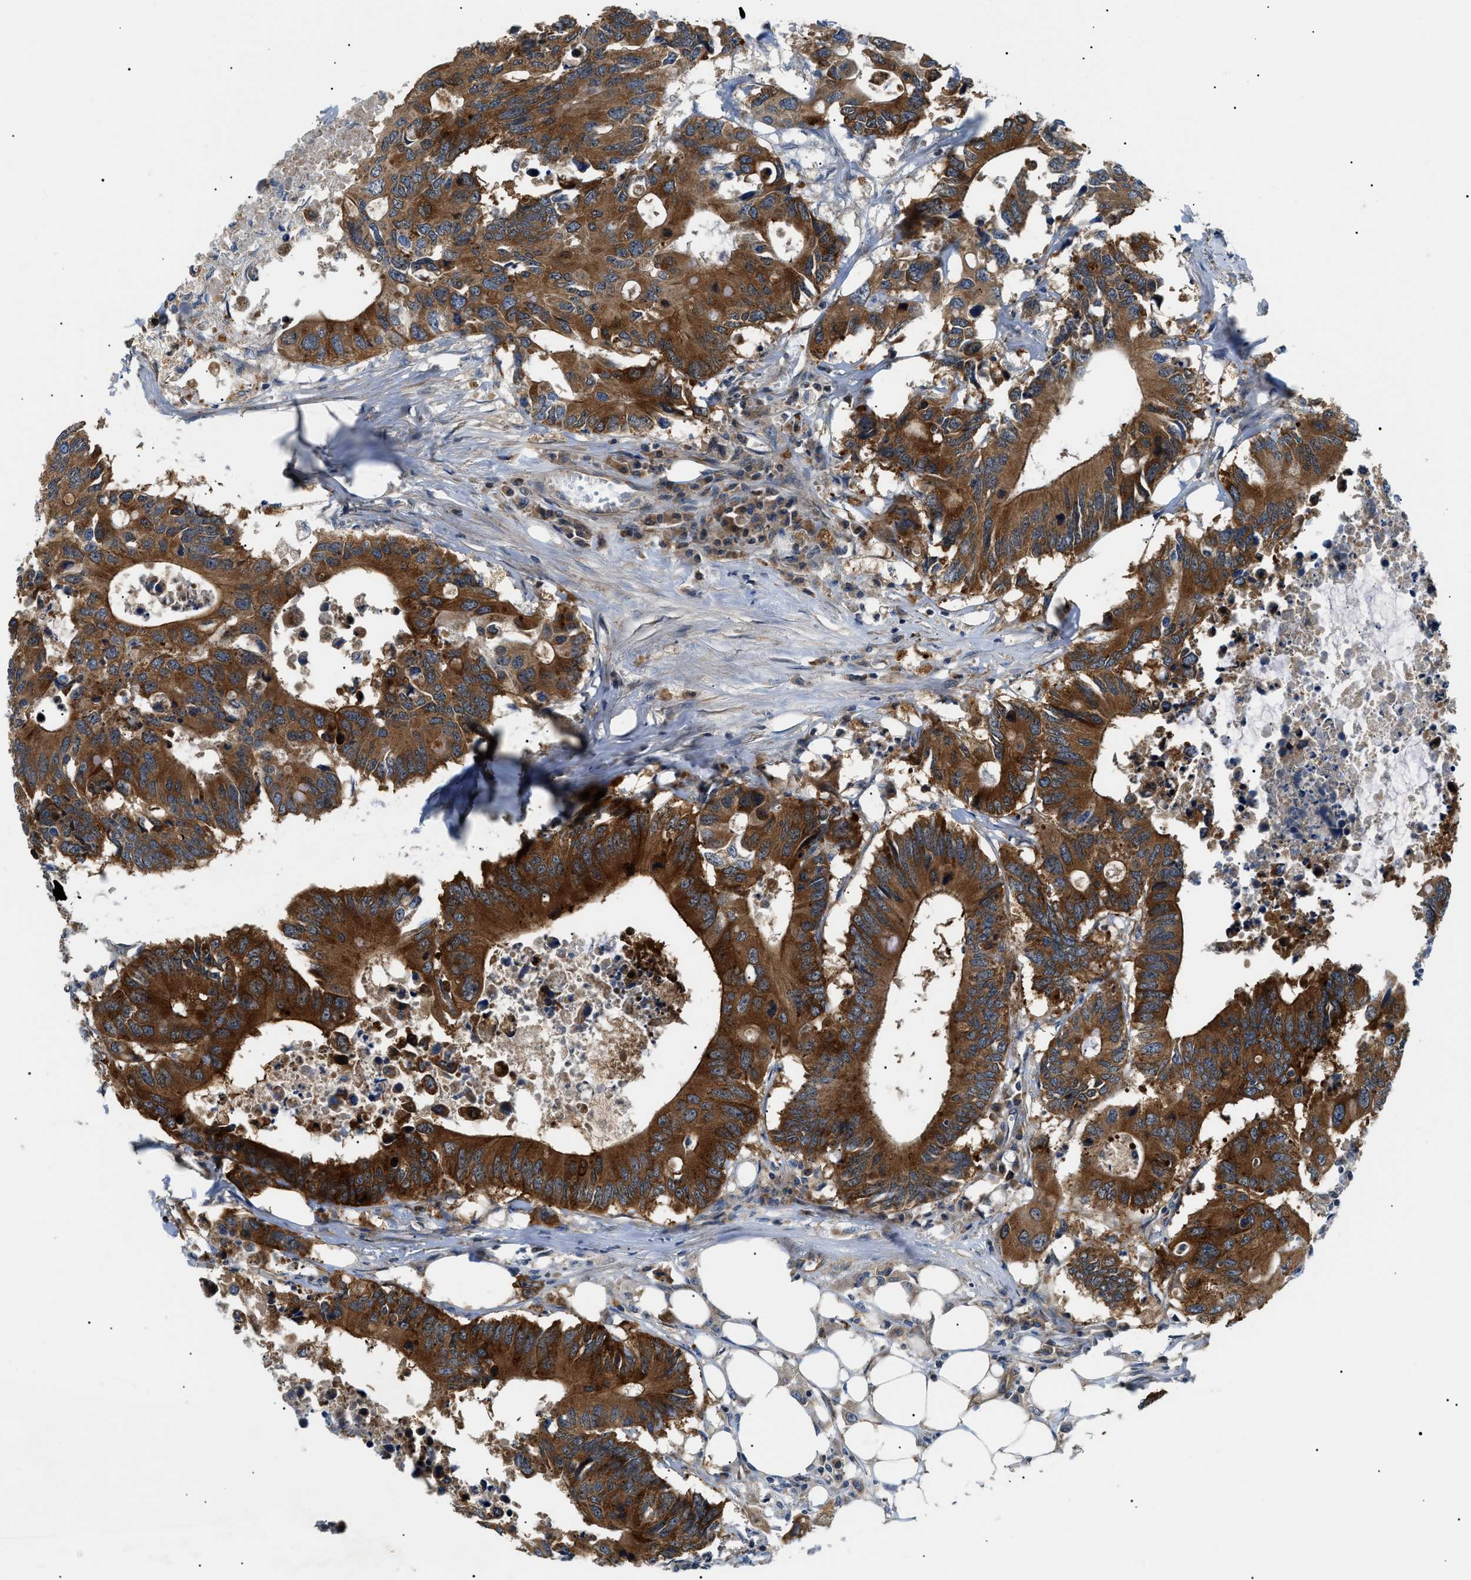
{"staining": {"intensity": "moderate", "quantity": ">75%", "location": "cytoplasmic/membranous"}, "tissue": "colorectal cancer", "cell_type": "Tumor cells", "image_type": "cancer", "snomed": [{"axis": "morphology", "description": "Adenocarcinoma, NOS"}, {"axis": "topography", "description": "Colon"}], "caption": "Immunohistochemistry (DAB) staining of adenocarcinoma (colorectal) demonstrates moderate cytoplasmic/membranous protein positivity in approximately >75% of tumor cells. (DAB IHC, brown staining for protein, blue staining for nuclei).", "gene": "SRPK1", "patient": {"sex": "male", "age": 71}}